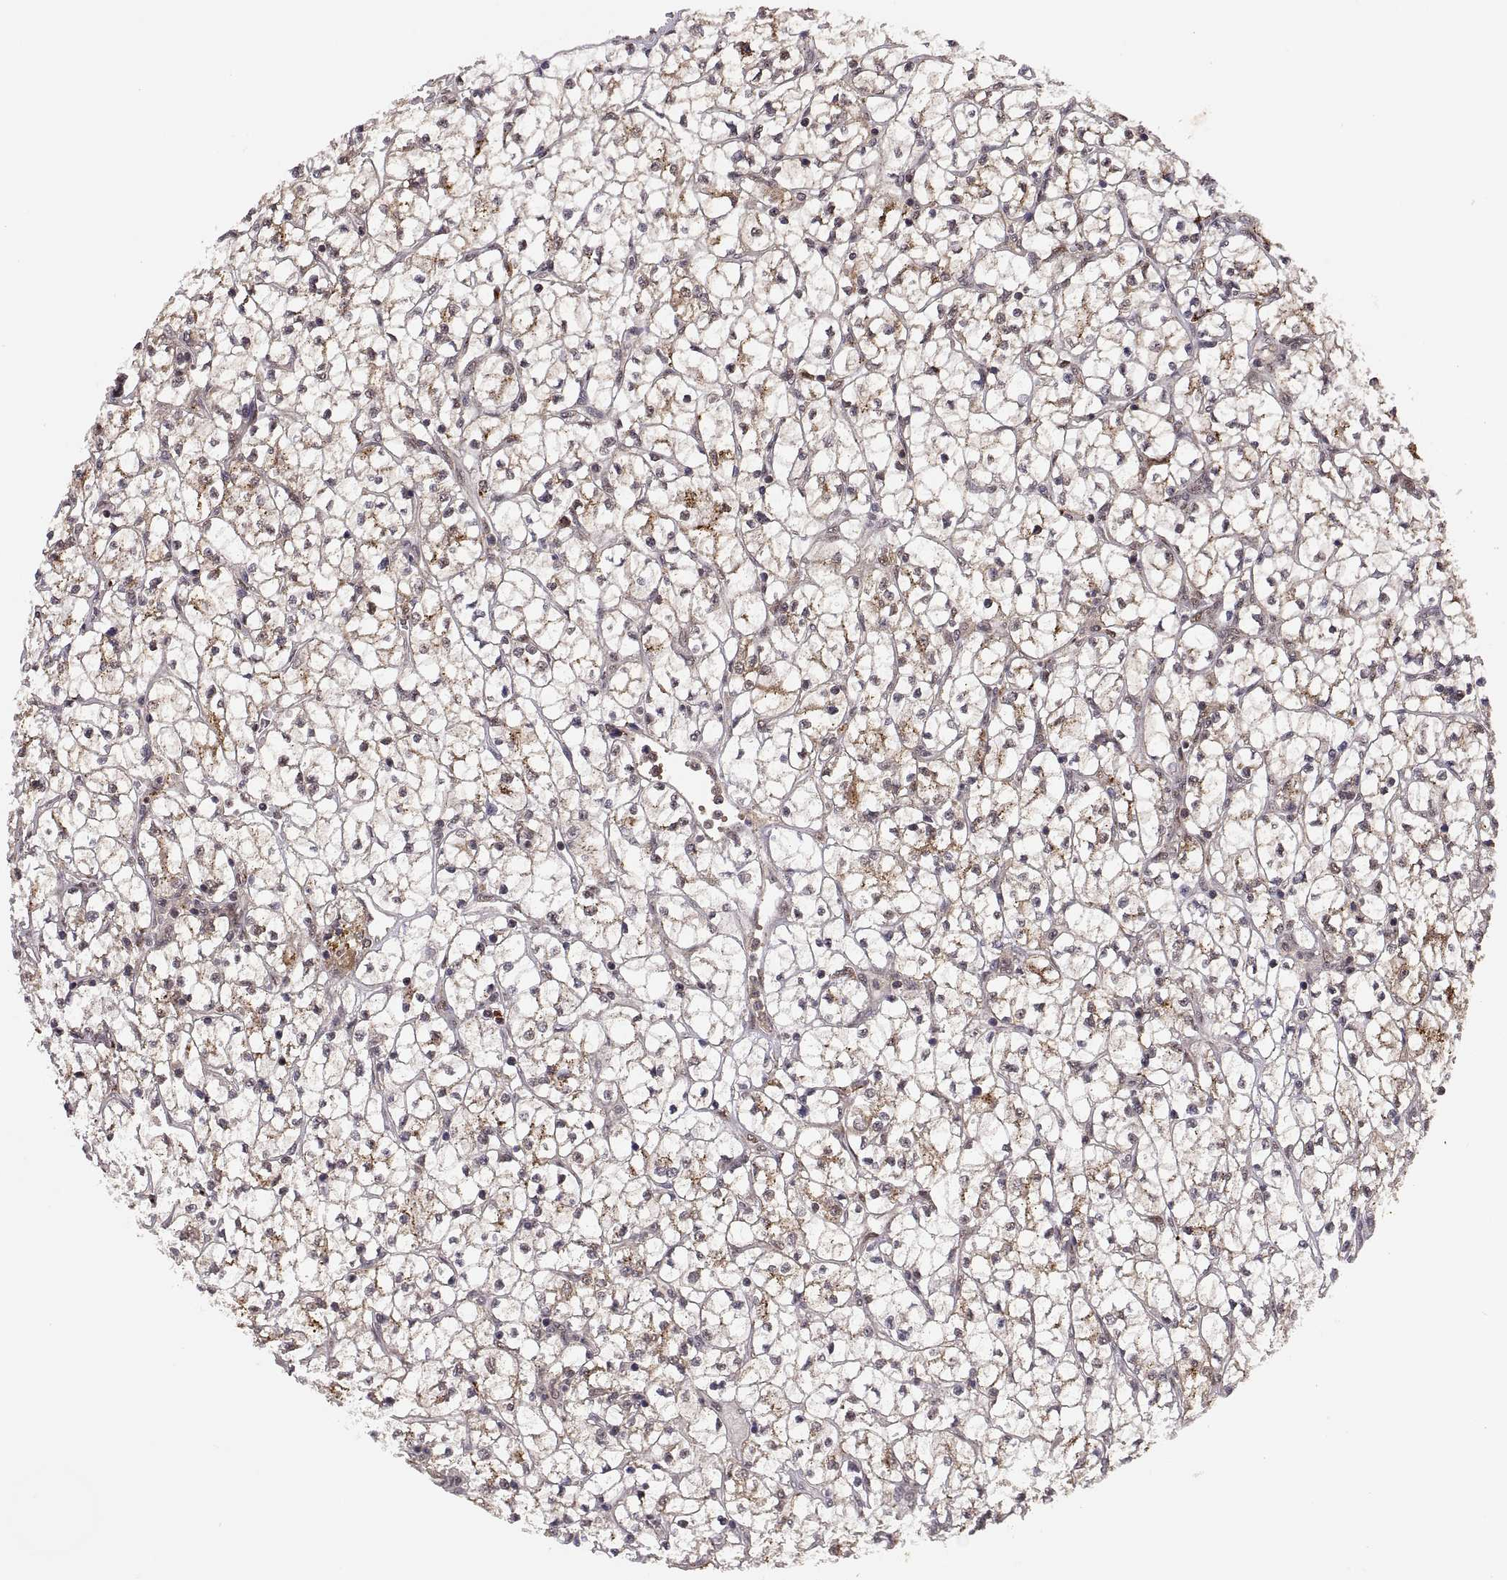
{"staining": {"intensity": "moderate", "quantity": "<25%", "location": "cytoplasmic/membranous"}, "tissue": "renal cancer", "cell_type": "Tumor cells", "image_type": "cancer", "snomed": [{"axis": "morphology", "description": "Adenocarcinoma, NOS"}, {"axis": "topography", "description": "Kidney"}], "caption": "Brown immunohistochemical staining in human renal cancer (adenocarcinoma) reveals moderate cytoplasmic/membranous staining in approximately <25% of tumor cells.", "gene": "PSMC2", "patient": {"sex": "female", "age": 64}}